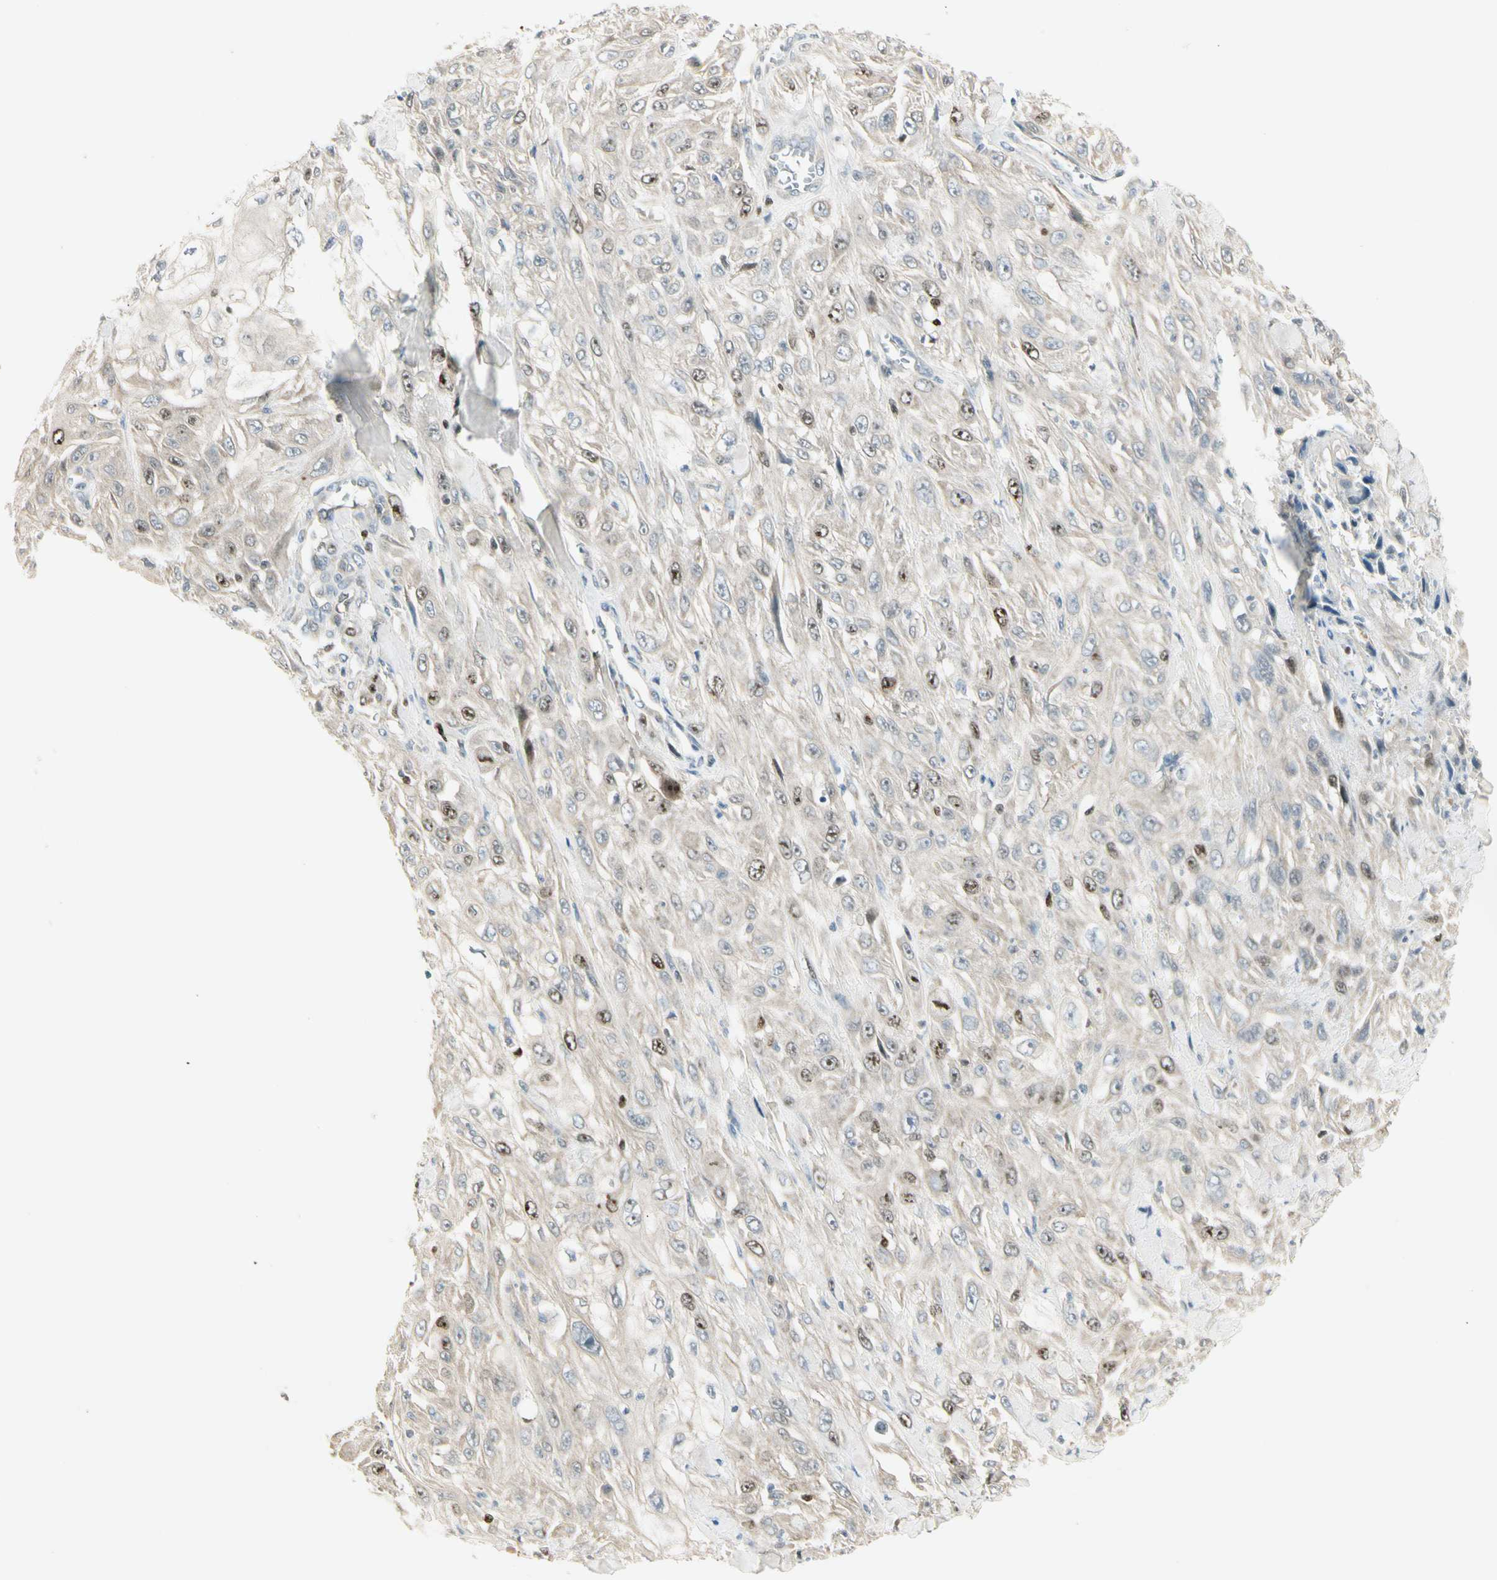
{"staining": {"intensity": "moderate", "quantity": "<25%", "location": "nuclear"}, "tissue": "skin cancer", "cell_type": "Tumor cells", "image_type": "cancer", "snomed": [{"axis": "morphology", "description": "Squamous cell carcinoma, NOS"}, {"axis": "morphology", "description": "Squamous cell carcinoma, metastatic, NOS"}, {"axis": "topography", "description": "Skin"}, {"axis": "topography", "description": "Lymph node"}], "caption": "IHC staining of skin squamous cell carcinoma, which demonstrates low levels of moderate nuclear positivity in about <25% of tumor cells indicating moderate nuclear protein positivity. The staining was performed using DAB (3,3'-diaminobenzidine) (brown) for protein detection and nuclei were counterstained in hematoxylin (blue).", "gene": "PITX1", "patient": {"sex": "male", "age": 75}}